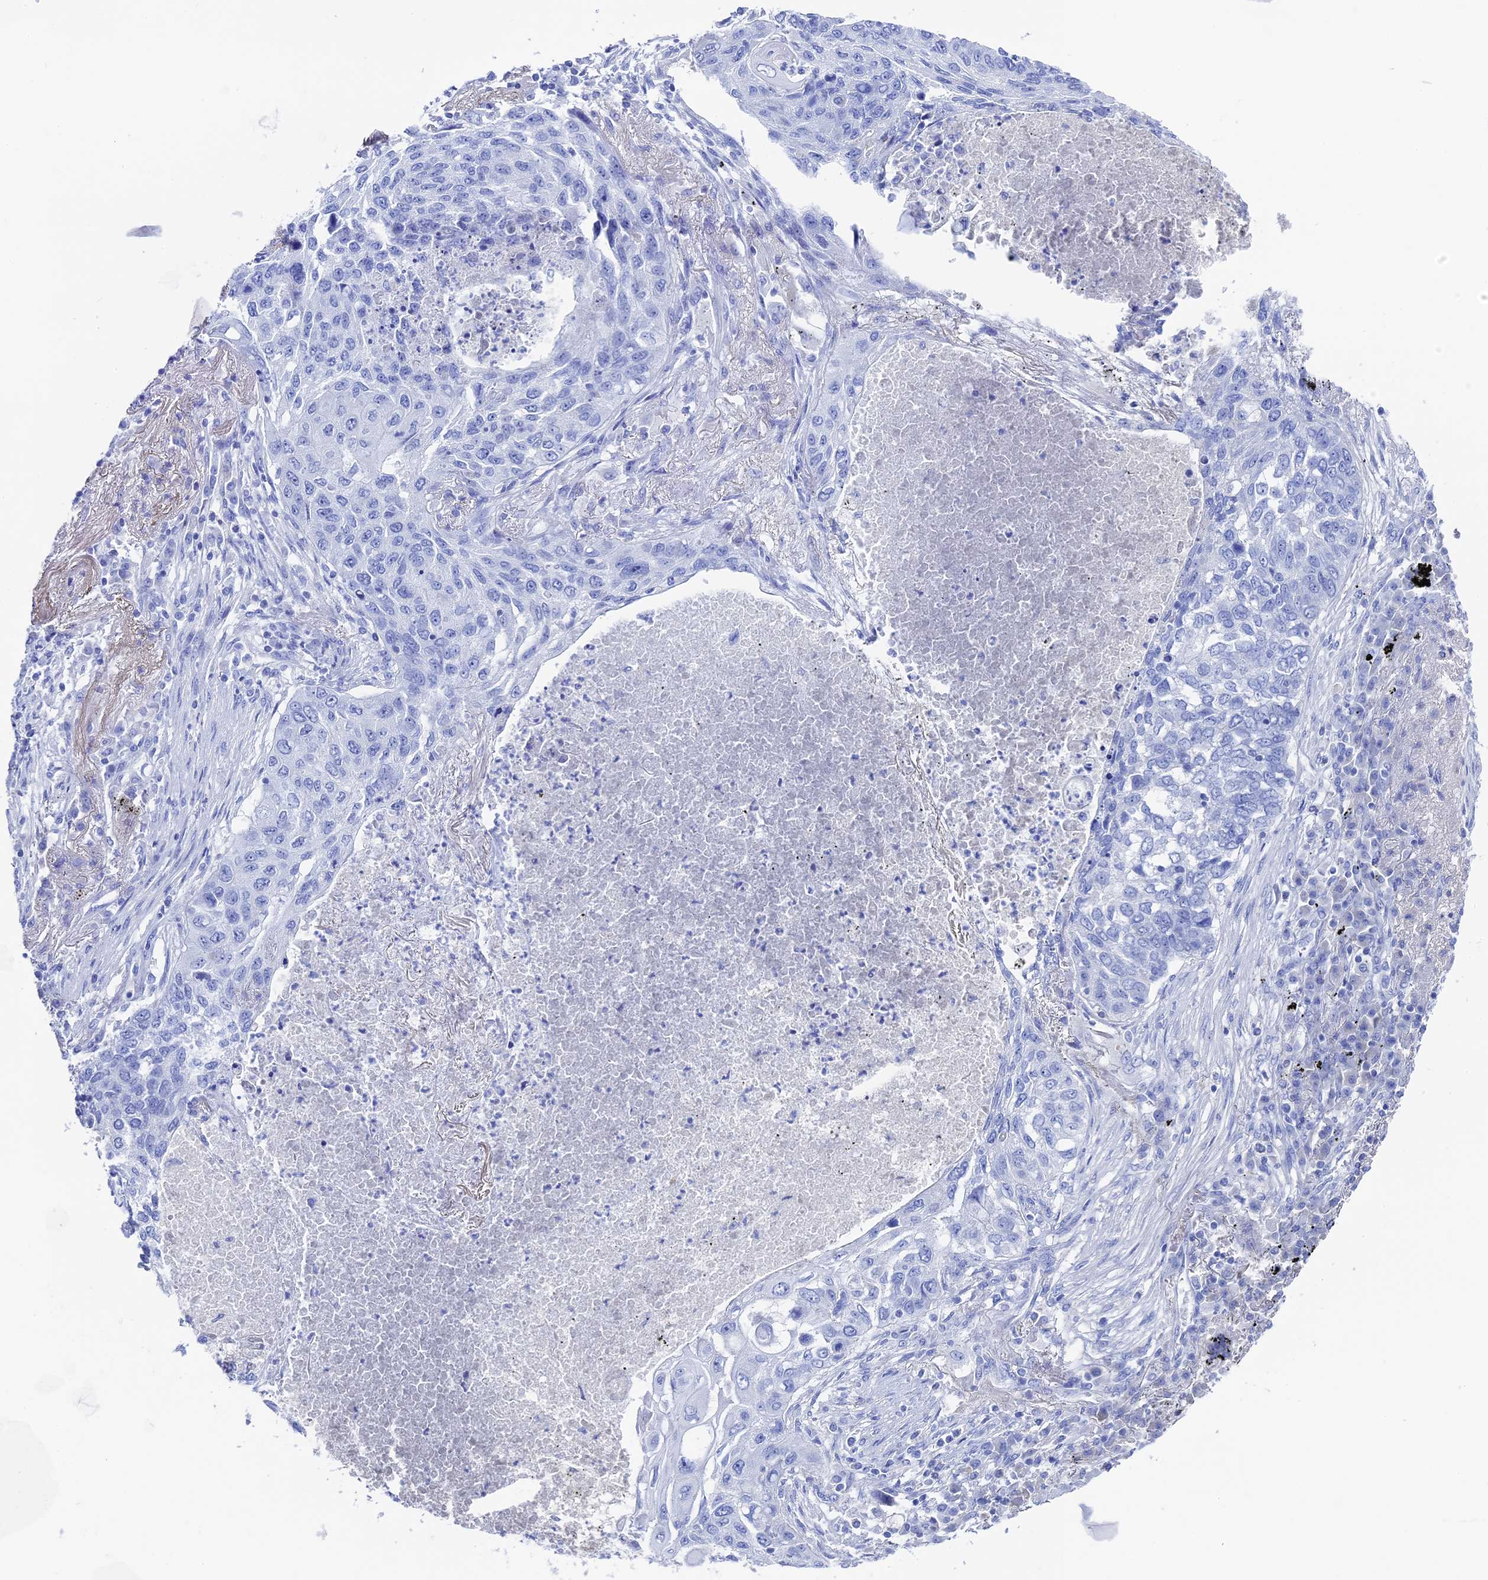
{"staining": {"intensity": "negative", "quantity": "none", "location": "none"}, "tissue": "lung cancer", "cell_type": "Tumor cells", "image_type": "cancer", "snomed": [{"axis": "morphology", "description": "Squamous cell carcinoma, NOS"}, {"axis": "topography", "description": "Lung"}], "caption": "Immunohistochemistry image of squamous cell carcinoma (lung) stained for a protein (brown), which exhibits no expression in tumor cells.", "gene": "UNC119", "patient": {"sex": "female", "age": 63}}